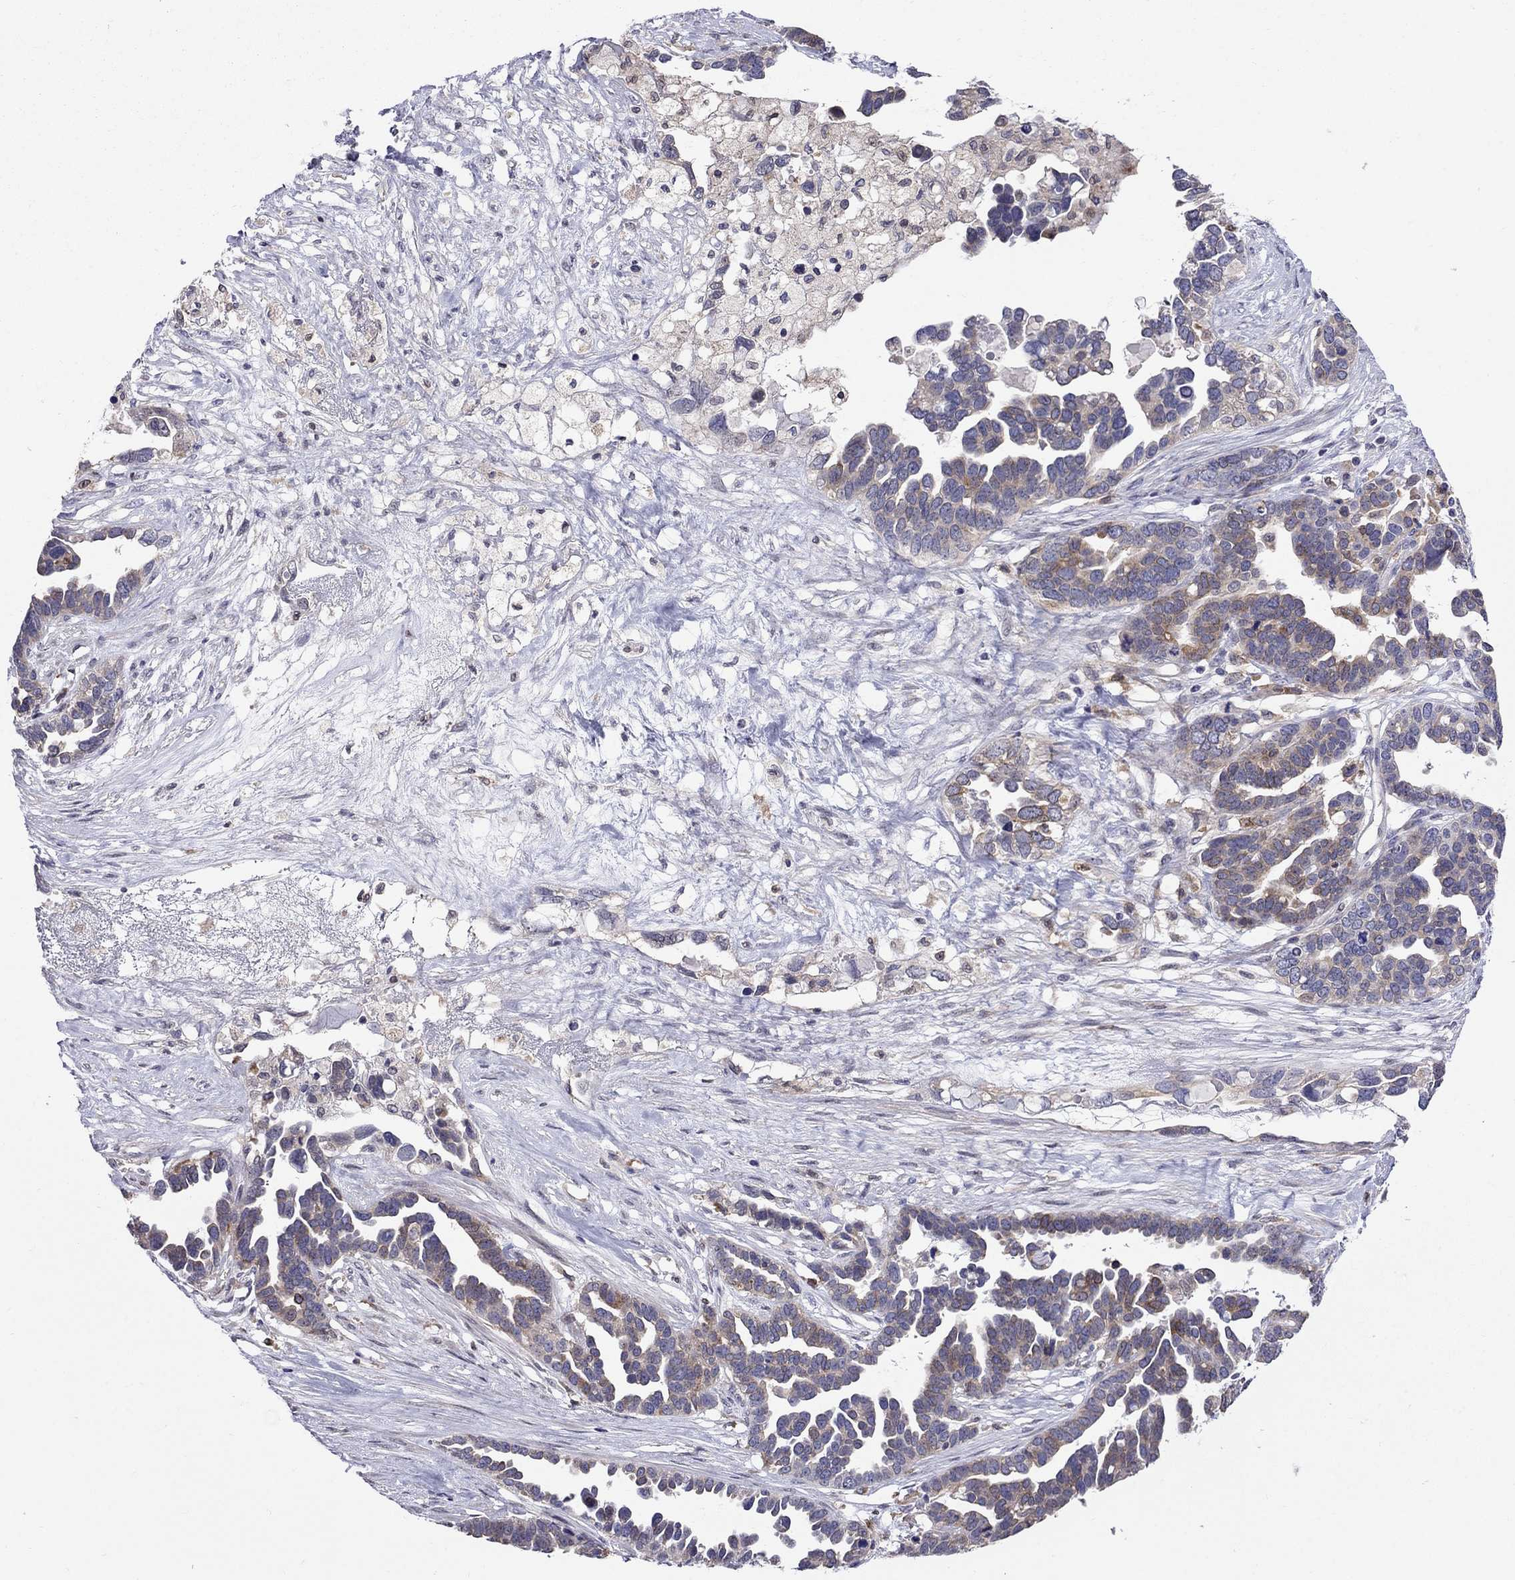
{"staining": {"intensity": "moderate", "quantity": "25%-75%", "location": "cytoplasmic/membranous"}, "tissue": "ovarian cancer", "cell_type": "Tumor cells", "image_type": "cancer", "snomed": [{"axis": "morphology", "description": "Cystadenocarcinoma, serous, NOS"}, {"axis": "topography", "description": "Ovary"}], "caption": "Approximately 25%-75% of tumor cells in human ovarian cancer (serous cystadenocarcinoma) show moderate cytoplasmic/membranous protein staining as visualized by brown immunohistochemical staining.", "gene": "ADAM28", "patient": {"sex": "female", "age": 54}}